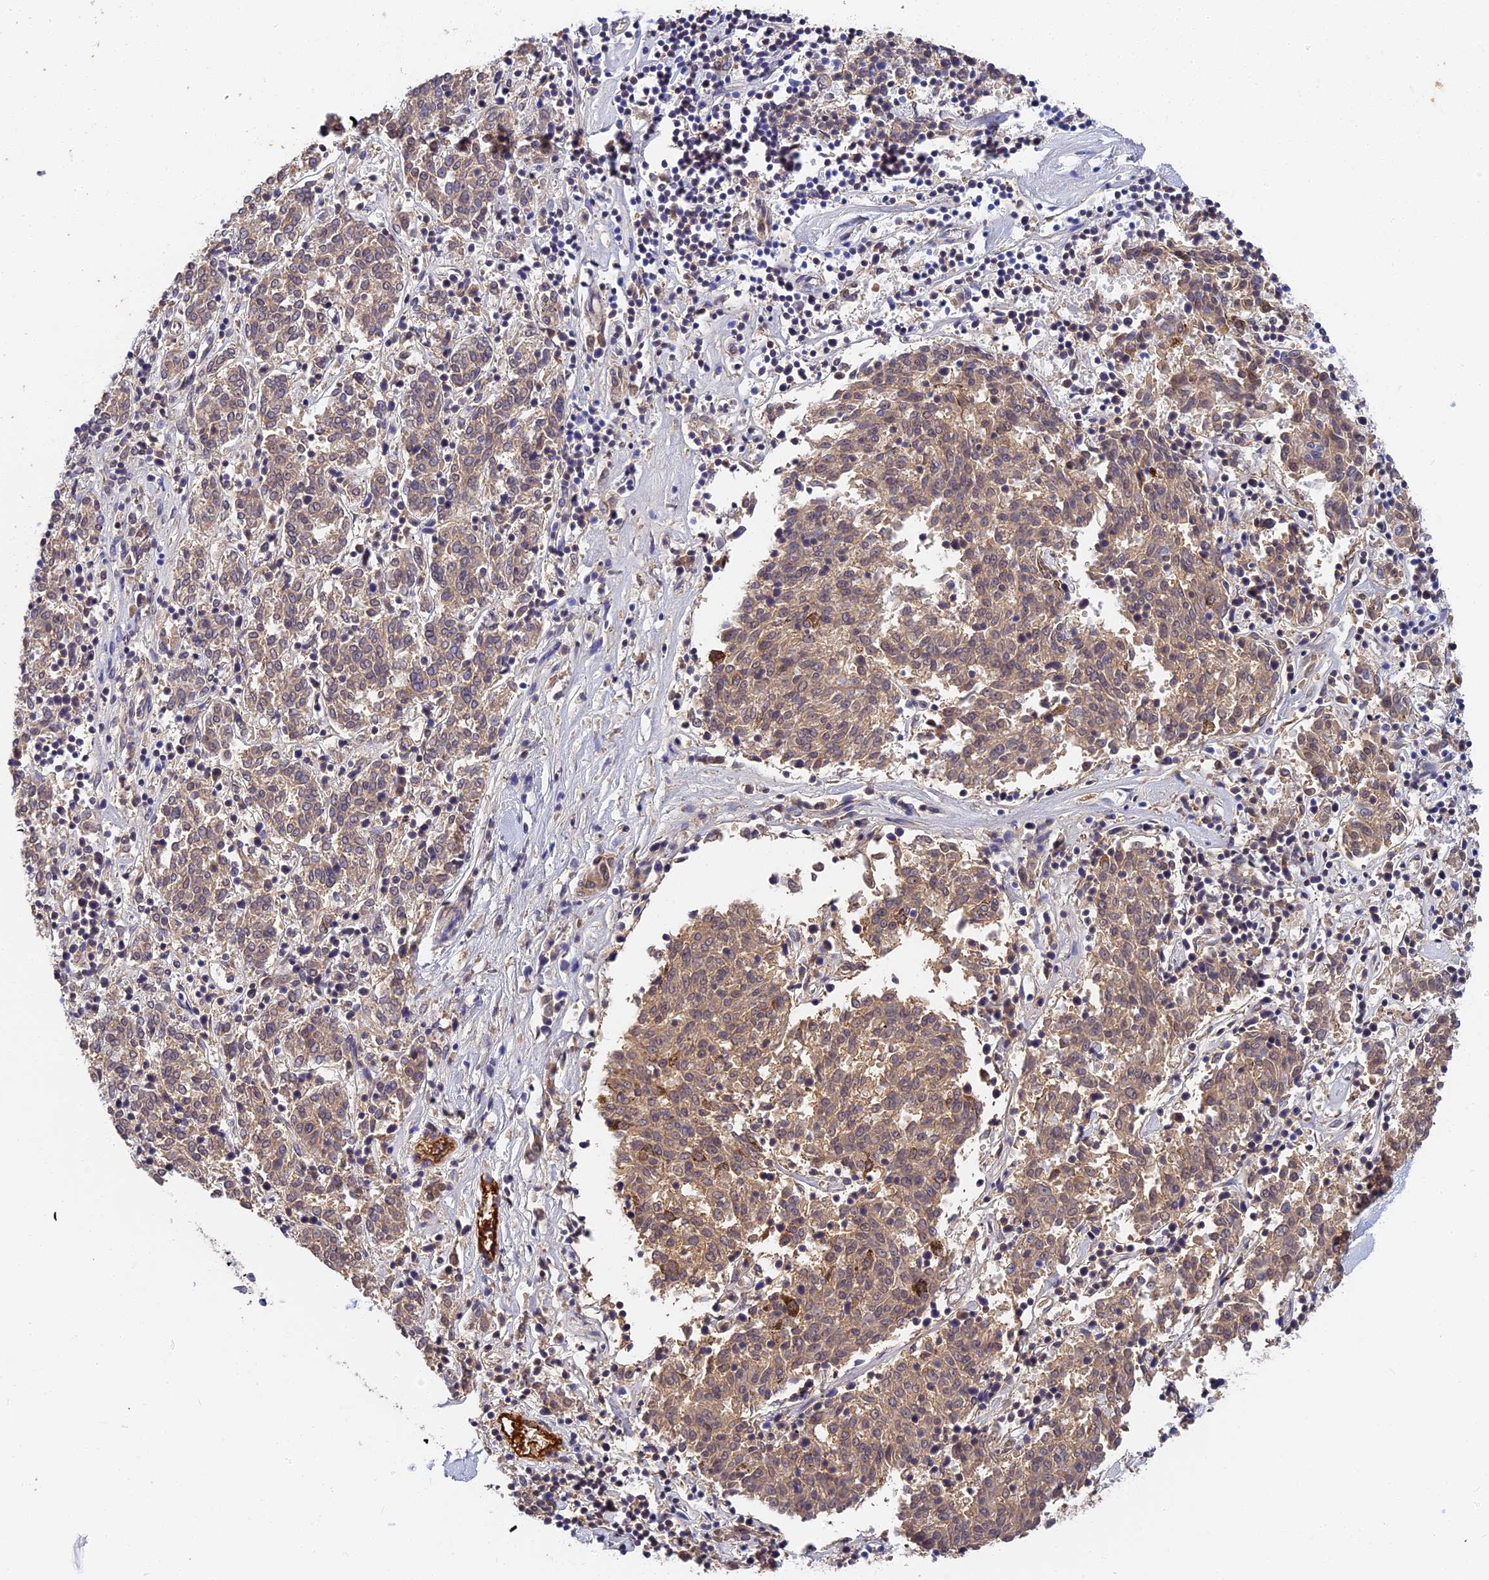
{"staining": {"intensity": "weak", "quantity": "<25%", "location": "cytoplasmic/membranous"}, "tissue": "melanoma", "cell_type": "Tumor cells", "image_type": "cancer", "snomed": [{"axis": "morphology", "description": "Malignant melanoma, NOS"}, {"axis": "topography", "description": "Skin"}], "caption": "Immunohistochemical staining of melanoma shows no significant staining in tumor cells.", "gene": "ITIH1", "patient": {"sex": "female", "age": 72}}